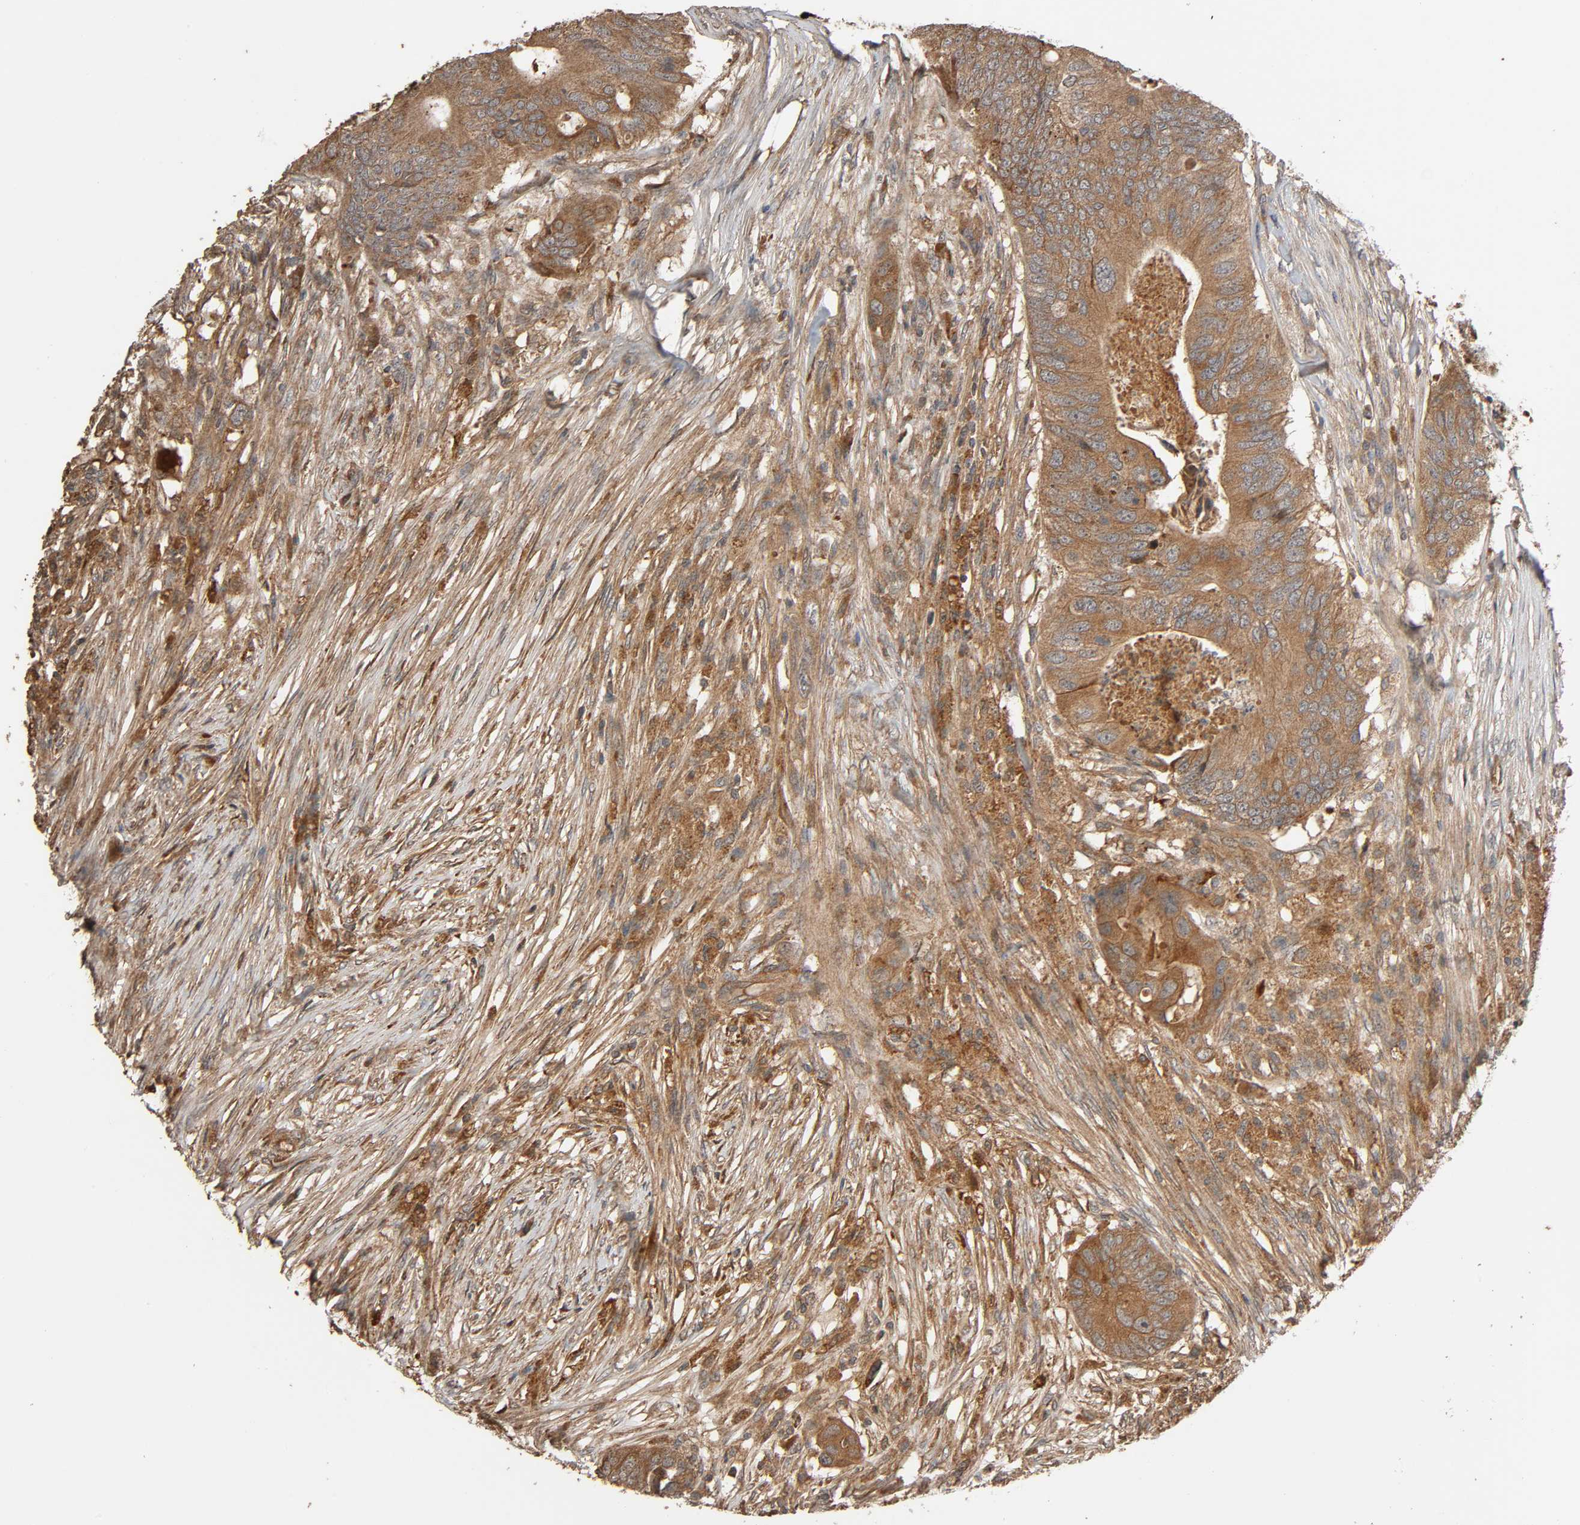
{"staining": {"intensity": "moderate", "quantity": ">75%", "location": "cytoplasmic/membranous"}, "tissue": "colorectal cancer", "cell_type": "Tumor cells", "image_type": "cancer", "snomed": [{"axis": "morphology", "description": "Adenocarcinoma, NOS"}, {"axis": "topography", "description": "Colon"}], "caption": "Moderate cytoplasmic/membranous expression for a protein is seen in about >75% of tumor cells of colorectal cancer (adenocarcinoma) using immunohistochemistry (IHC).", "gene": "MAP3K8", "patient": {"sex": "male", "age": 71}}